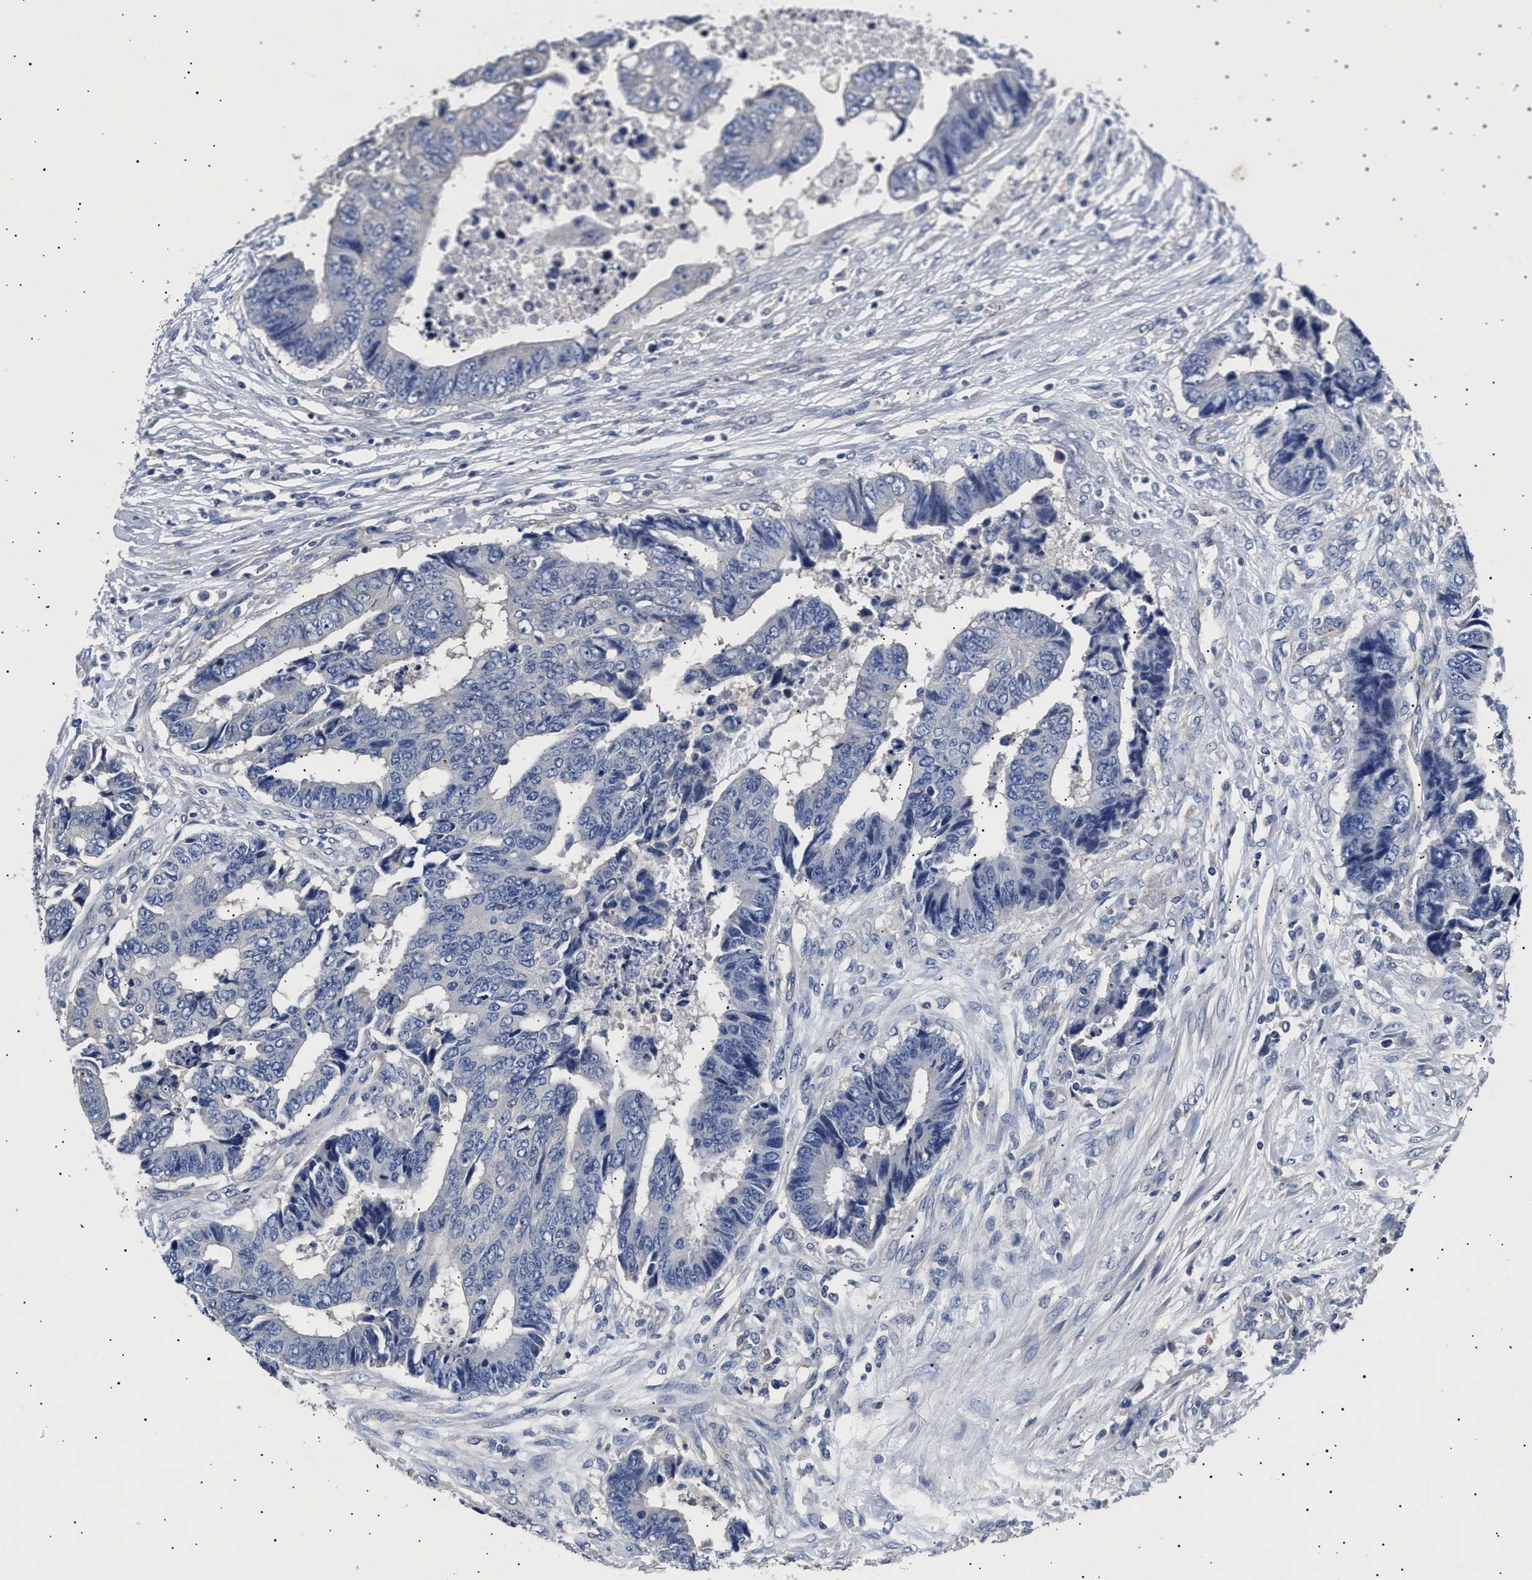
{"staining": {"intensity": "negative", "quantity": "none", "location": "none"}, "tissue": "colorectal cancer", "cell_type": "Tumor cells", "image_type": "cancer", "snomed": [{"axis": "morphology", "description": "Adenocarcinoma, NOS"}, {"axis": "topography", "description": "Rectum"}], "caption": "IHC photomicrograph of neoplastic tissue: colorectal cancer stained with DAB (3,3'-diaminobenzidine) displays no significant protein staining in tumor cells. (DAB IHC, high magnification).", "gene": "HEMGN", "patient": {"sex": "male", "age": 84}}